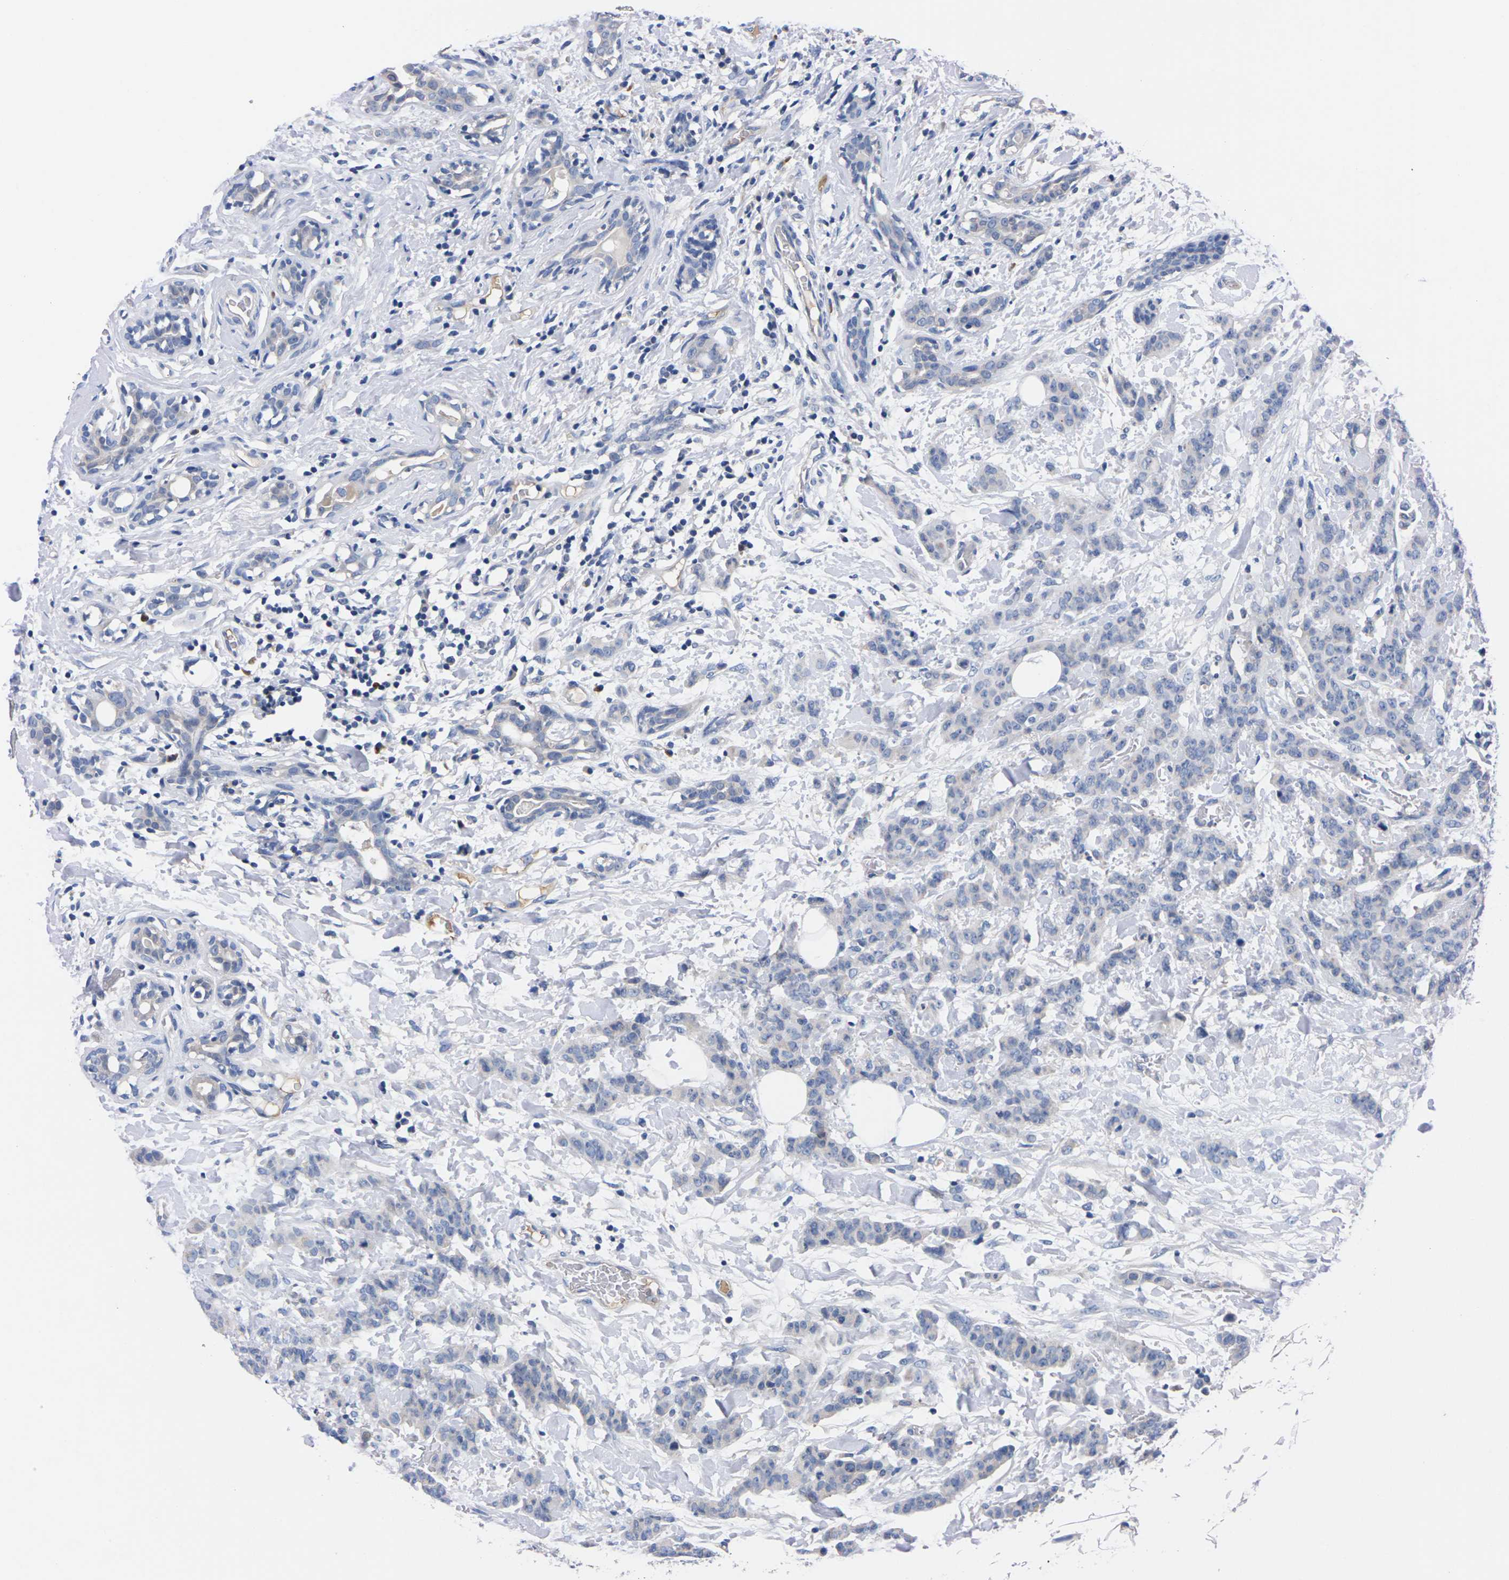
{"staining": {"intensity": "negative", "quantity": "none", "location": "none"}, "tissue": "breast cancer", "cell_type": "Tumor cells", "image_type": "cancer", "snomed": [{"axis": "morphology", "description": "Normal tissue, NOS"}, {"axis": "morphology", "description": "Duct carcinoma"}, {"axis": "topography", "description": "Breast"}], "caption": "This is an immunohistochemistry (IHC) micrograph of human breast invasive ductal carcinoma. There is no staining in tumor cells.", "gene": "FAM210A", "patient": {"sex": "female", "age": 40}}